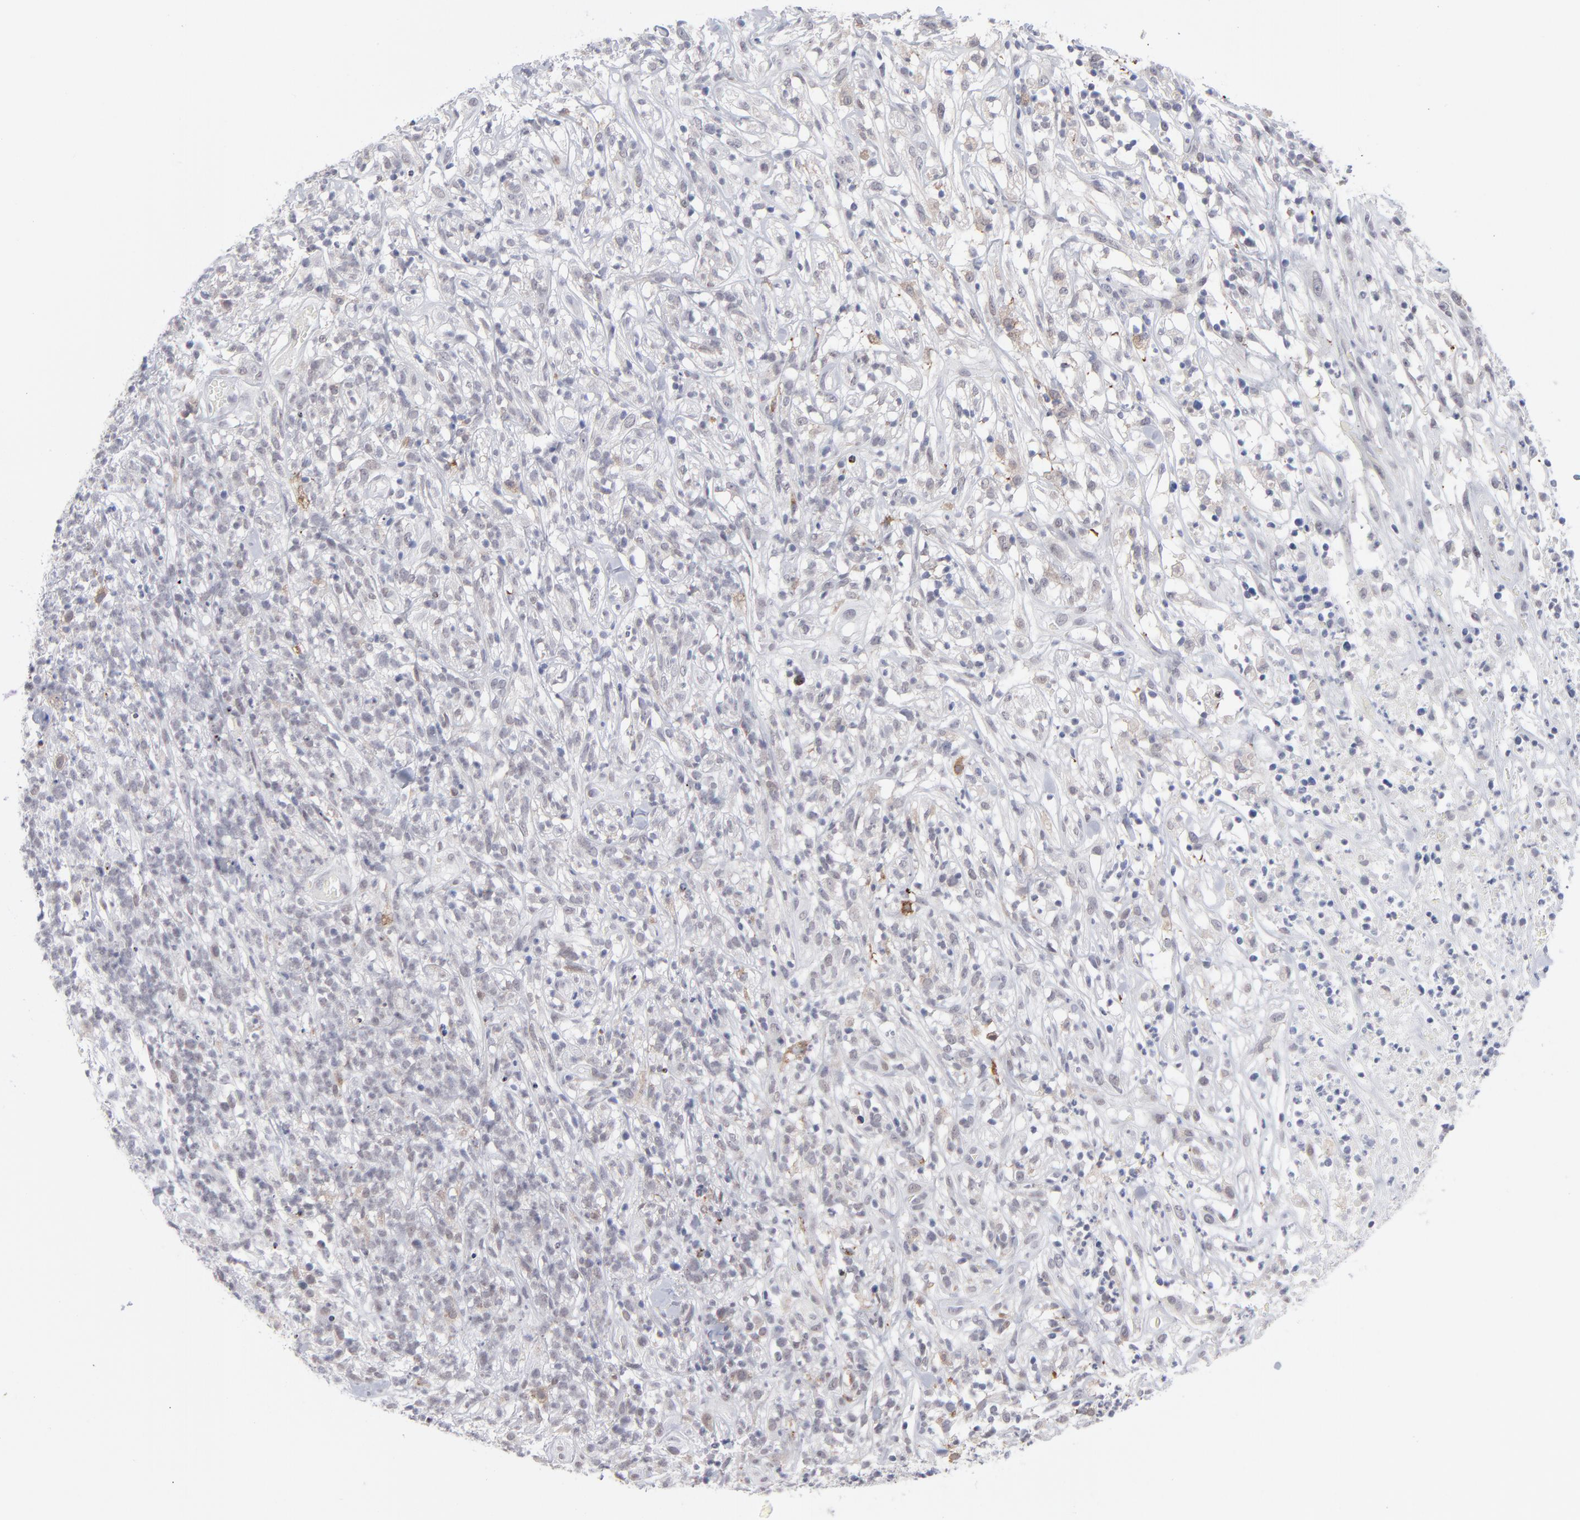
{"staining": {"intensity": "weak", "quantity": "<25%", "location": "cytoplasmic/membranous"}, "tissue": "lymphoma", "cell_type": "Tumor cells", "image_type": "cancer", "snomed": [{"axis": "morphology", "description": "Malignant lymphoma, non-Hodgkin's type, High grade"}, {"axis": "topography", "description": "Lymph node"}], "caption": "Tumor cells show no significant protein positivity in lymphoma.", "gene": "CCR2", "patient": {"sex": "female", "age": 73}}